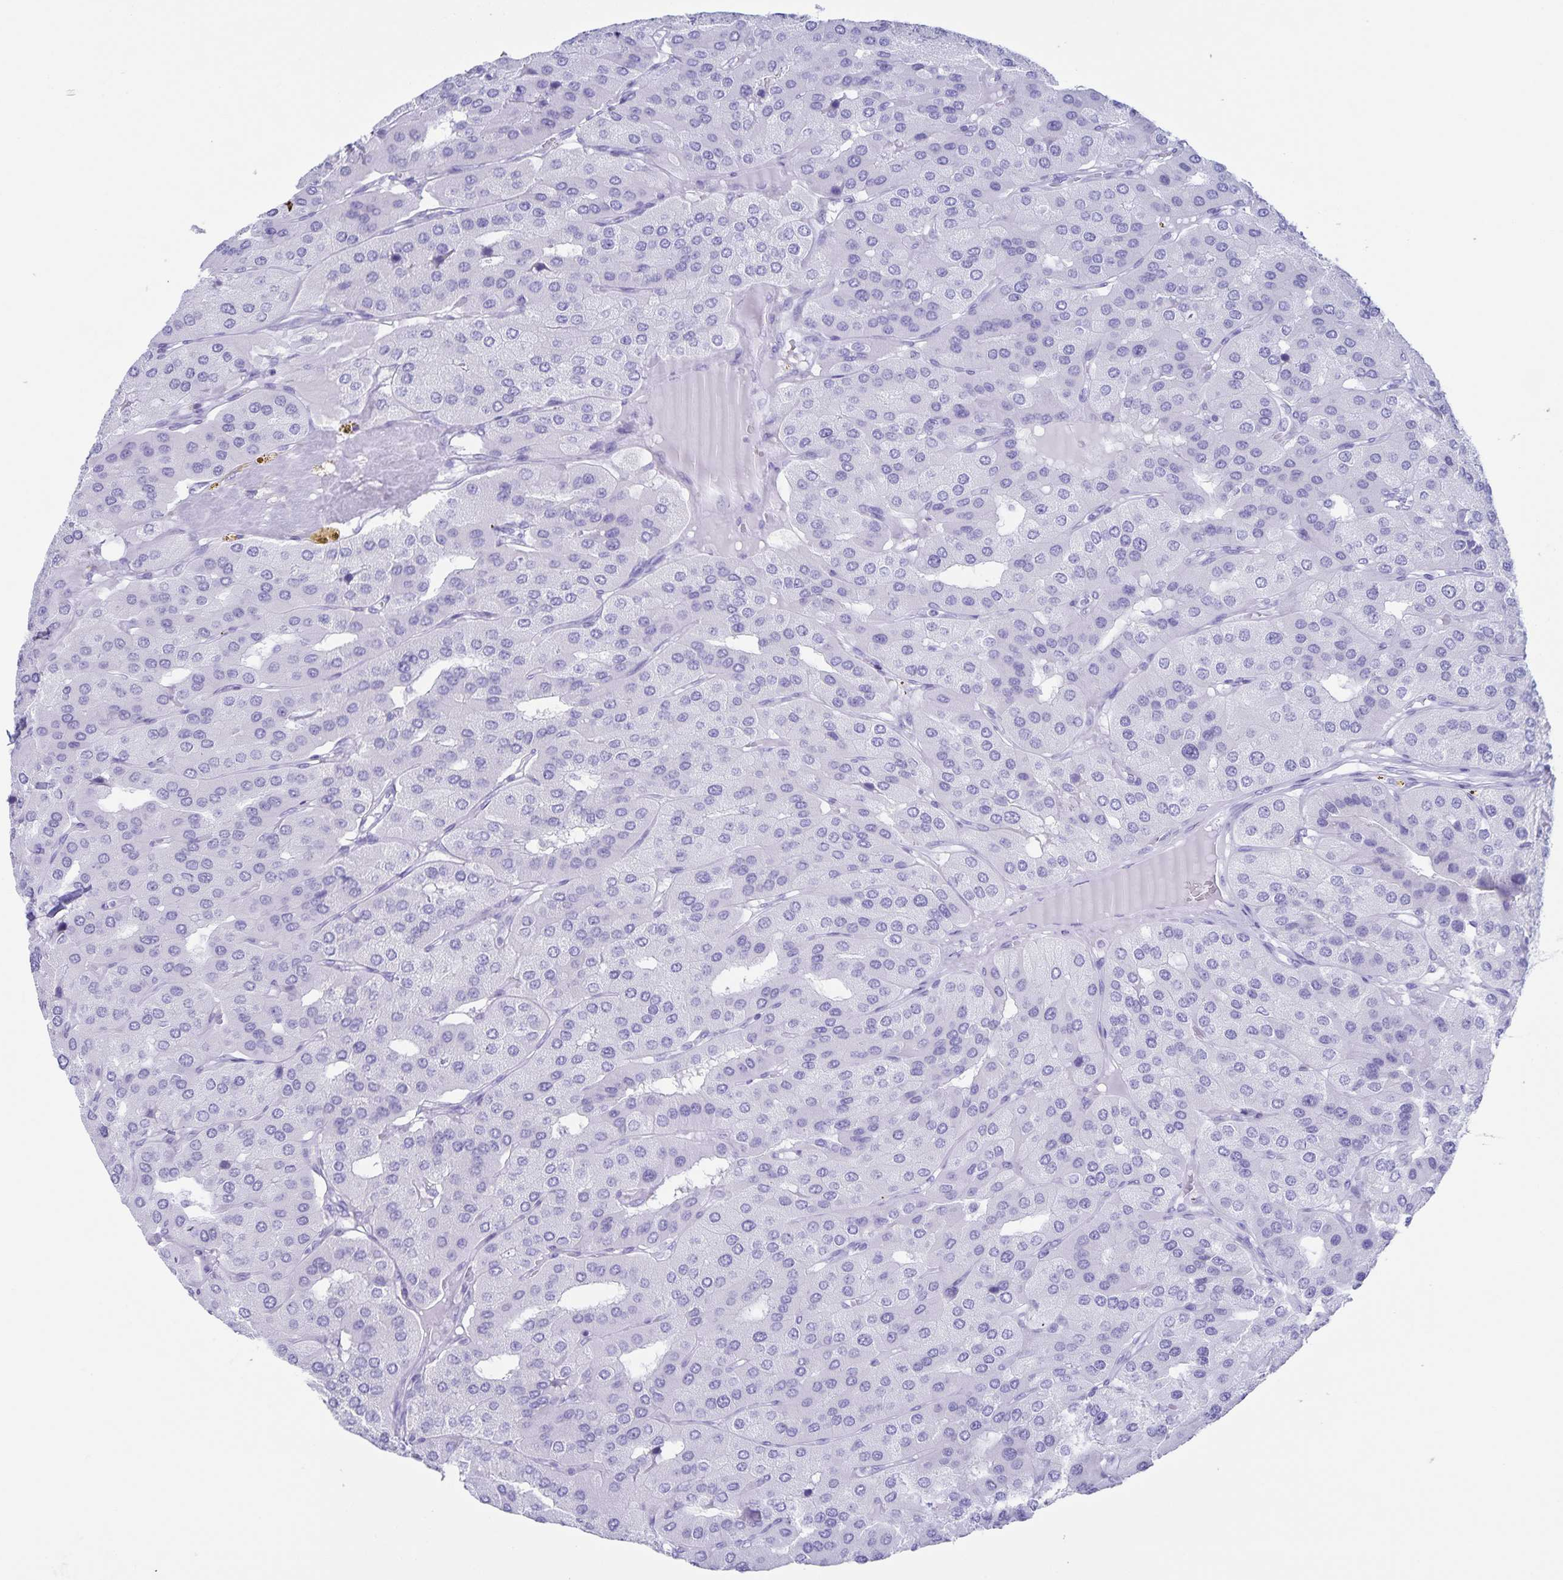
{"staining": {"intensity": "negative", "quantity": "none", "location": "none"}, "tissue": "parathyroid gland", "cell_type": "Glandular cells", "image_type": "normal", "snomed": [{"axis": "morphology", "description": "Normal tissue, NOS"}, {"axis": "morphology", "description": "Adenoma, NOS"}, {"axis": "topography", "description": "Parathyroid gland"}], "caption": "A high-resolution image shows immunohistochemistry staining of benign parathyroid gland, which displays no significant positivity in glandular cells.", "gene": "AQP4", "patient": {"sex": "female", "age": 86}}